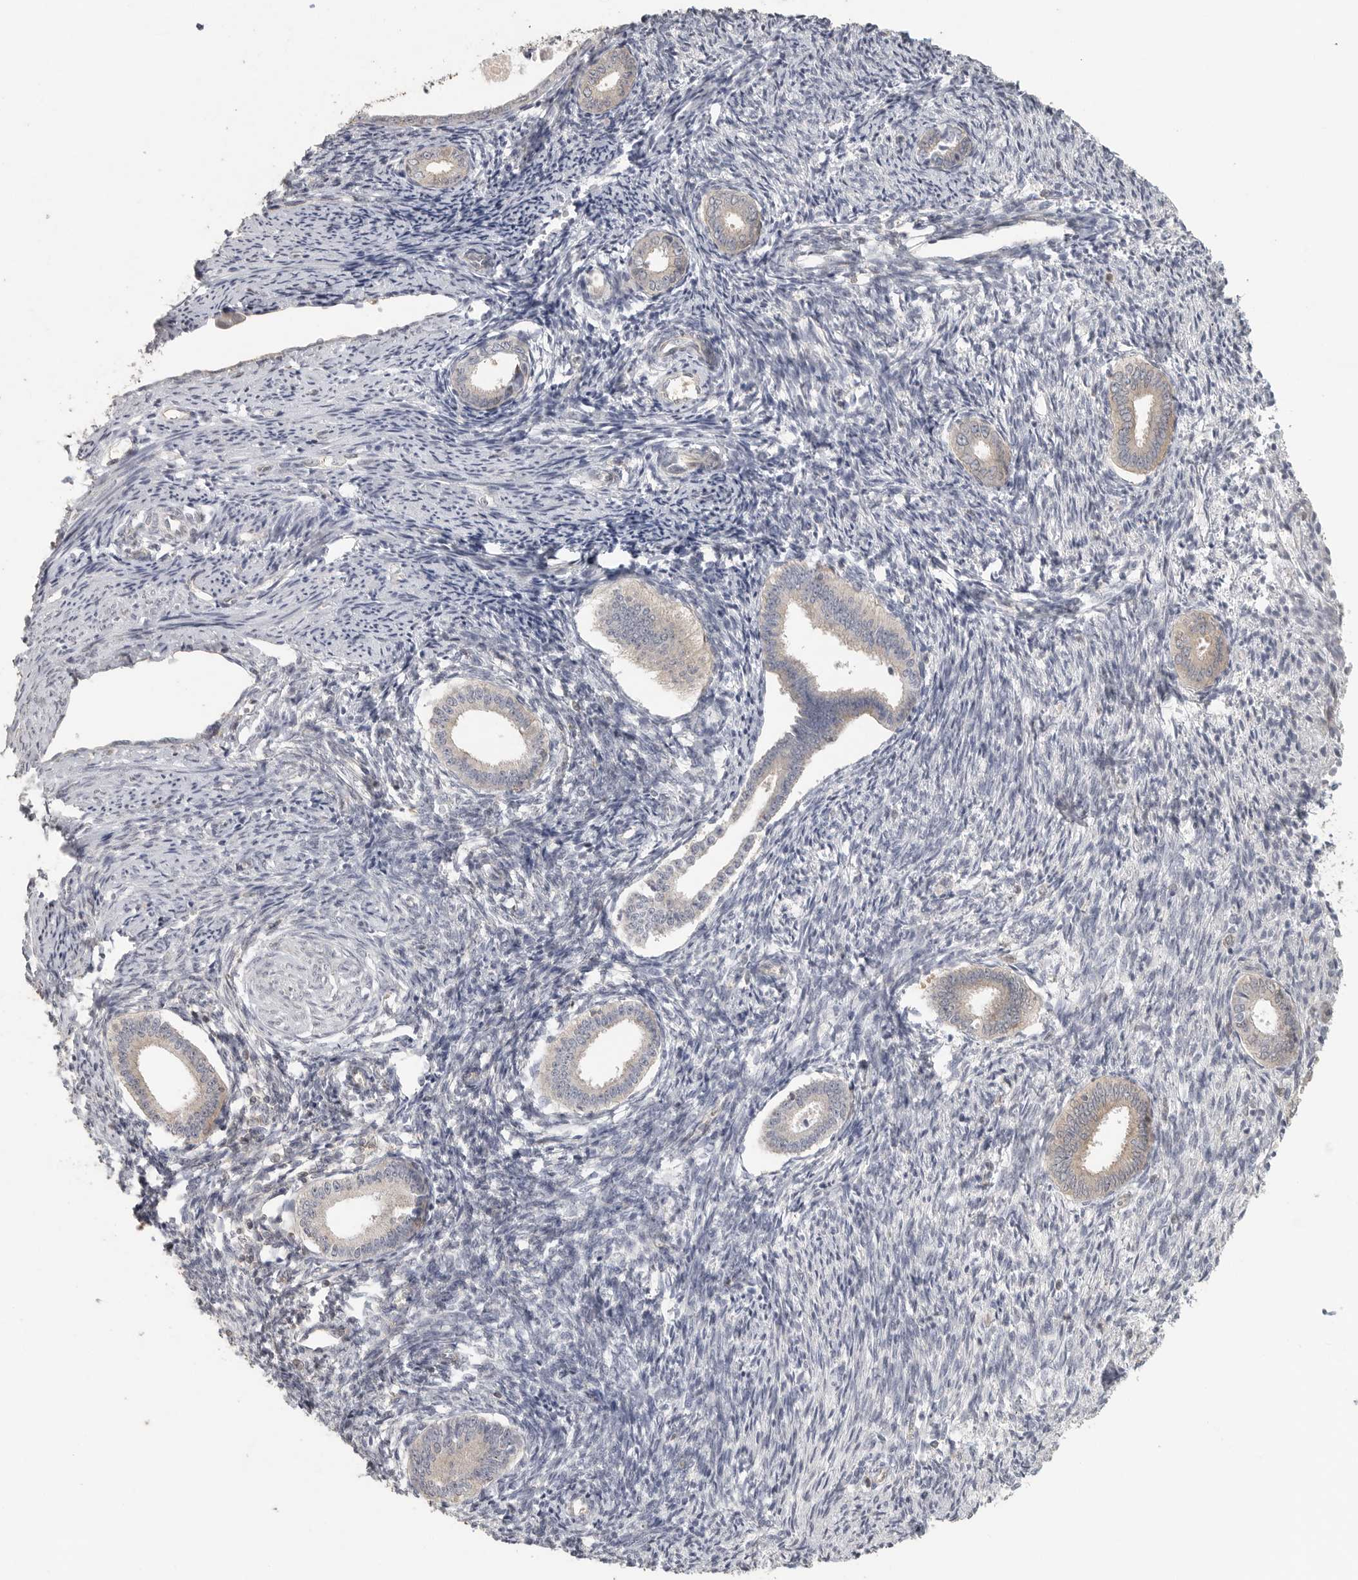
{"staining": {"intensity": "moderate", "quantity": "<25%", "location": "cytoplasmic/membranous"}, "tissue": "endometrium", "cell_type": "Cells in endometrial stroma", "image_type": "normal", "snomed": [{"axis": "morphology", "description": "Normal tissue, NOS"}, {"axis": "topography", "description": "Endometrium"}], "caption": "Moderate cytoplasmic/membranous staining is seen in approximately <25% of cells in endometrial stroma in benign endometrium.", "gene": "HDAC6", "patient": {"sex": "female", "age": 56}}